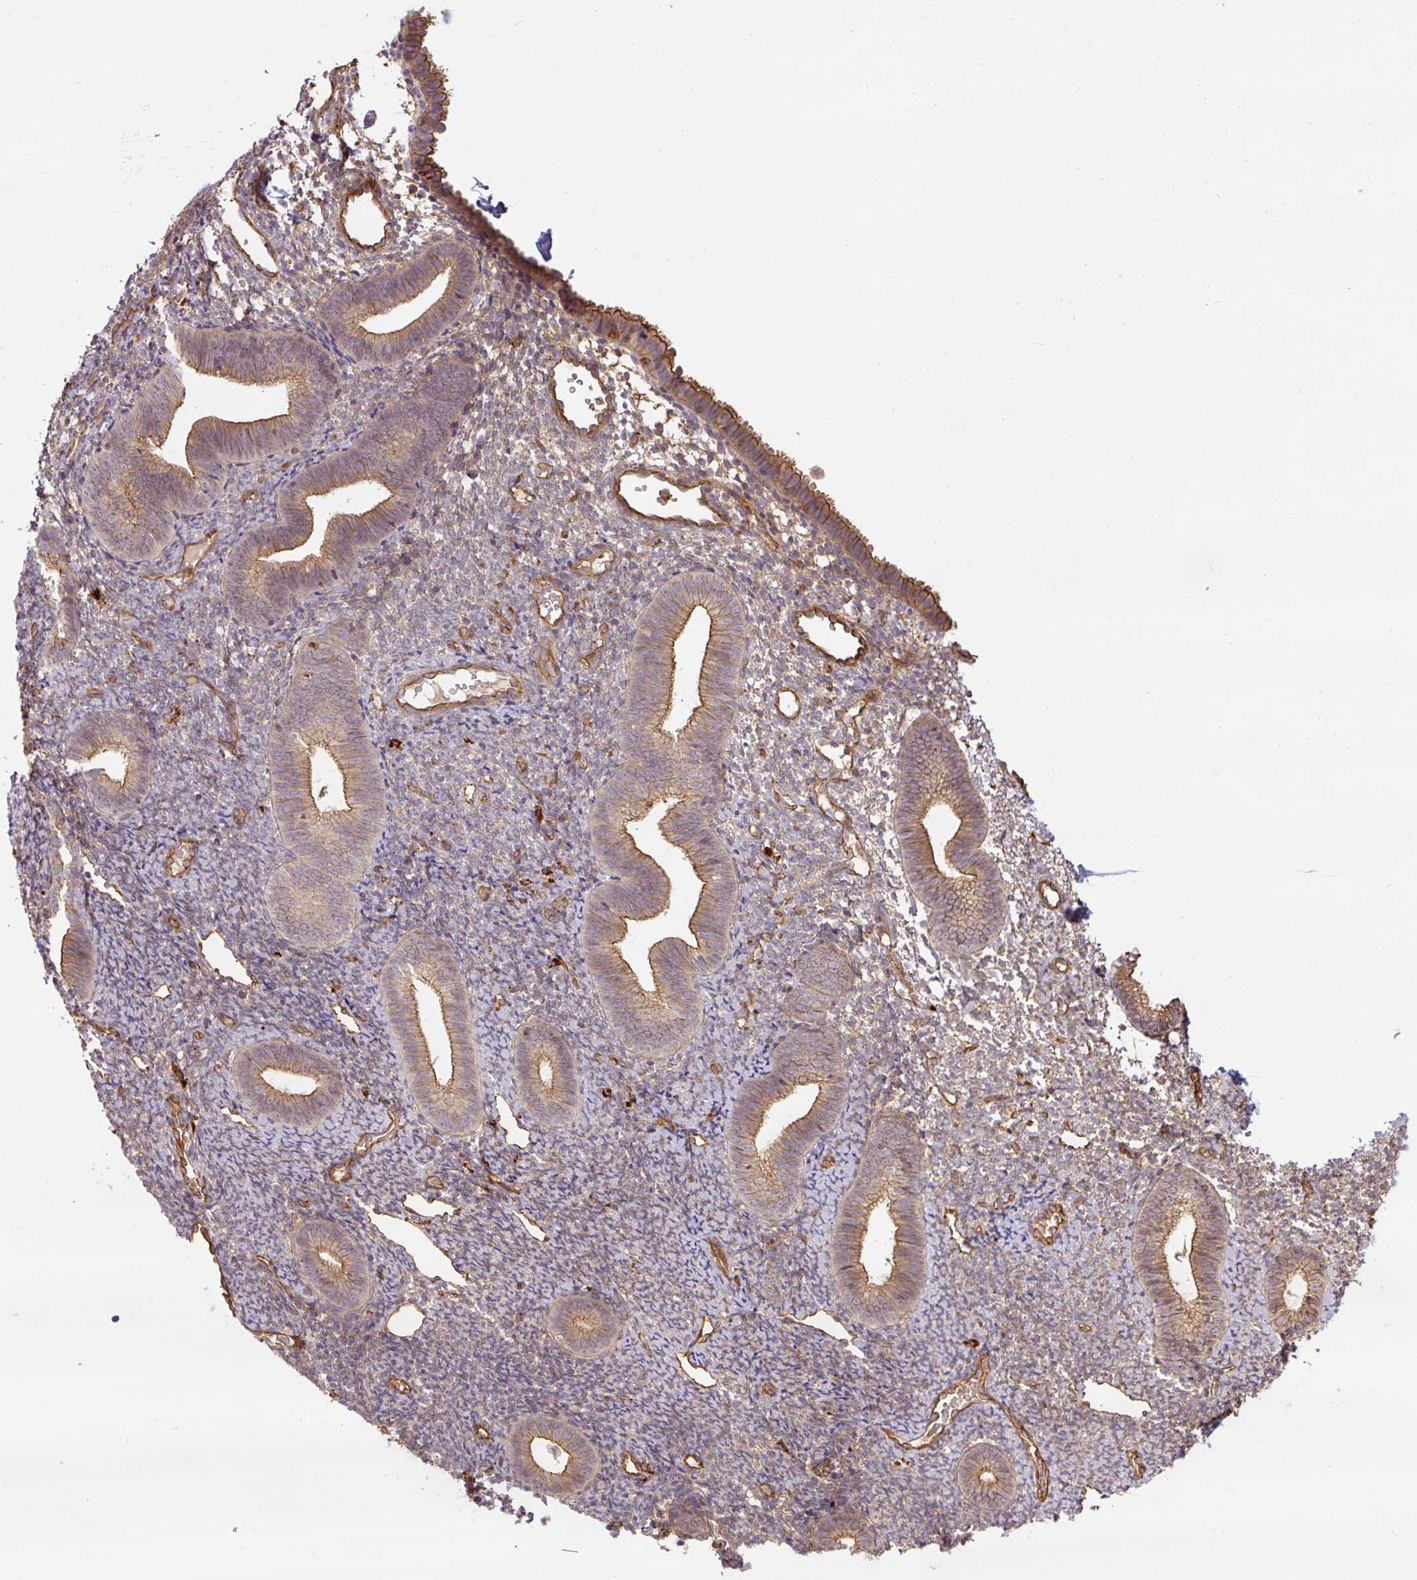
{"staining": {"intensity": "negative", "quantity": "none", "location": "none"}, "tissue": "endometrium", "cell_type": "Cells in endometrial stroma", "image_type": "normal", "snomed": [{"axis": "morphology", "description": "Normal tissue, NOS"}, {"axis": "topography", "description": "Endometrium"}], "caption": "Cells in endometrial stroma show no significant protein positivity in unremarkable endometrium.", "gene": "B3GALT5", "patient": {"sex": "female", "age": 39}}